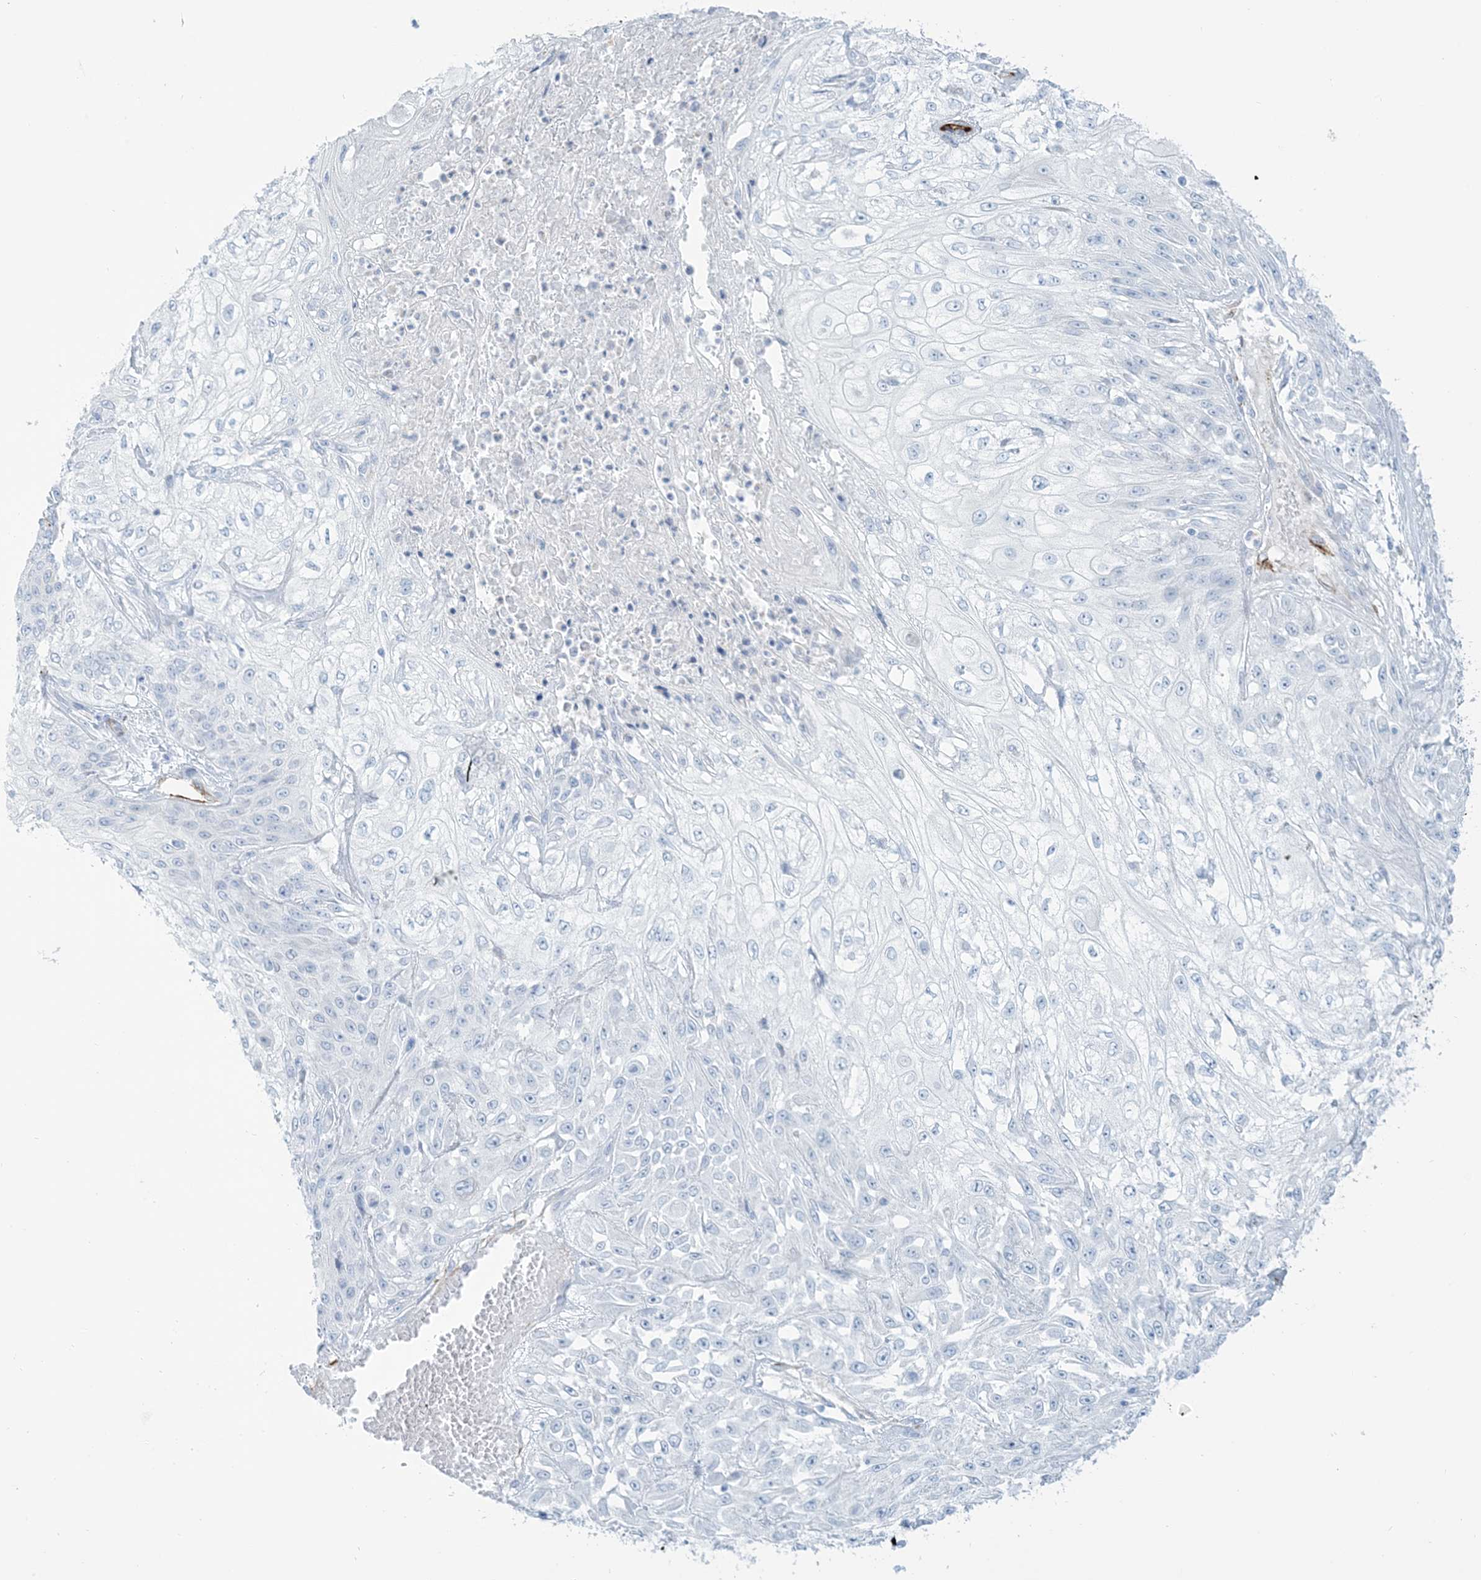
{"staining": {"intensity": "negative", "quantity": "none", "location": "none"}, "tissue": "skin cancer", "cell_type": "Tumor cells", "image_type": "cancer", "snomed": [{"axis": "morphology", "description": "Squamous cell carcinoma, NOS"}, {"axis": "morphology", "description": "Squamous cell carcinoma, metastatic, NOS"}, {"axis": "topography", "description": "Skin"}, {"axis": "topography", "description": "Lymph node"}], "caption": "IHC histopathology image of neoplastic tissue: metastatic squamous cell carcinoma (skin) stained with DAB (3,3'-diaminobenzidine) reveals no significant protein expression in tumor cells.", "gene": "EPS8L3", "patient": {"sex": "male", "age": 75}}